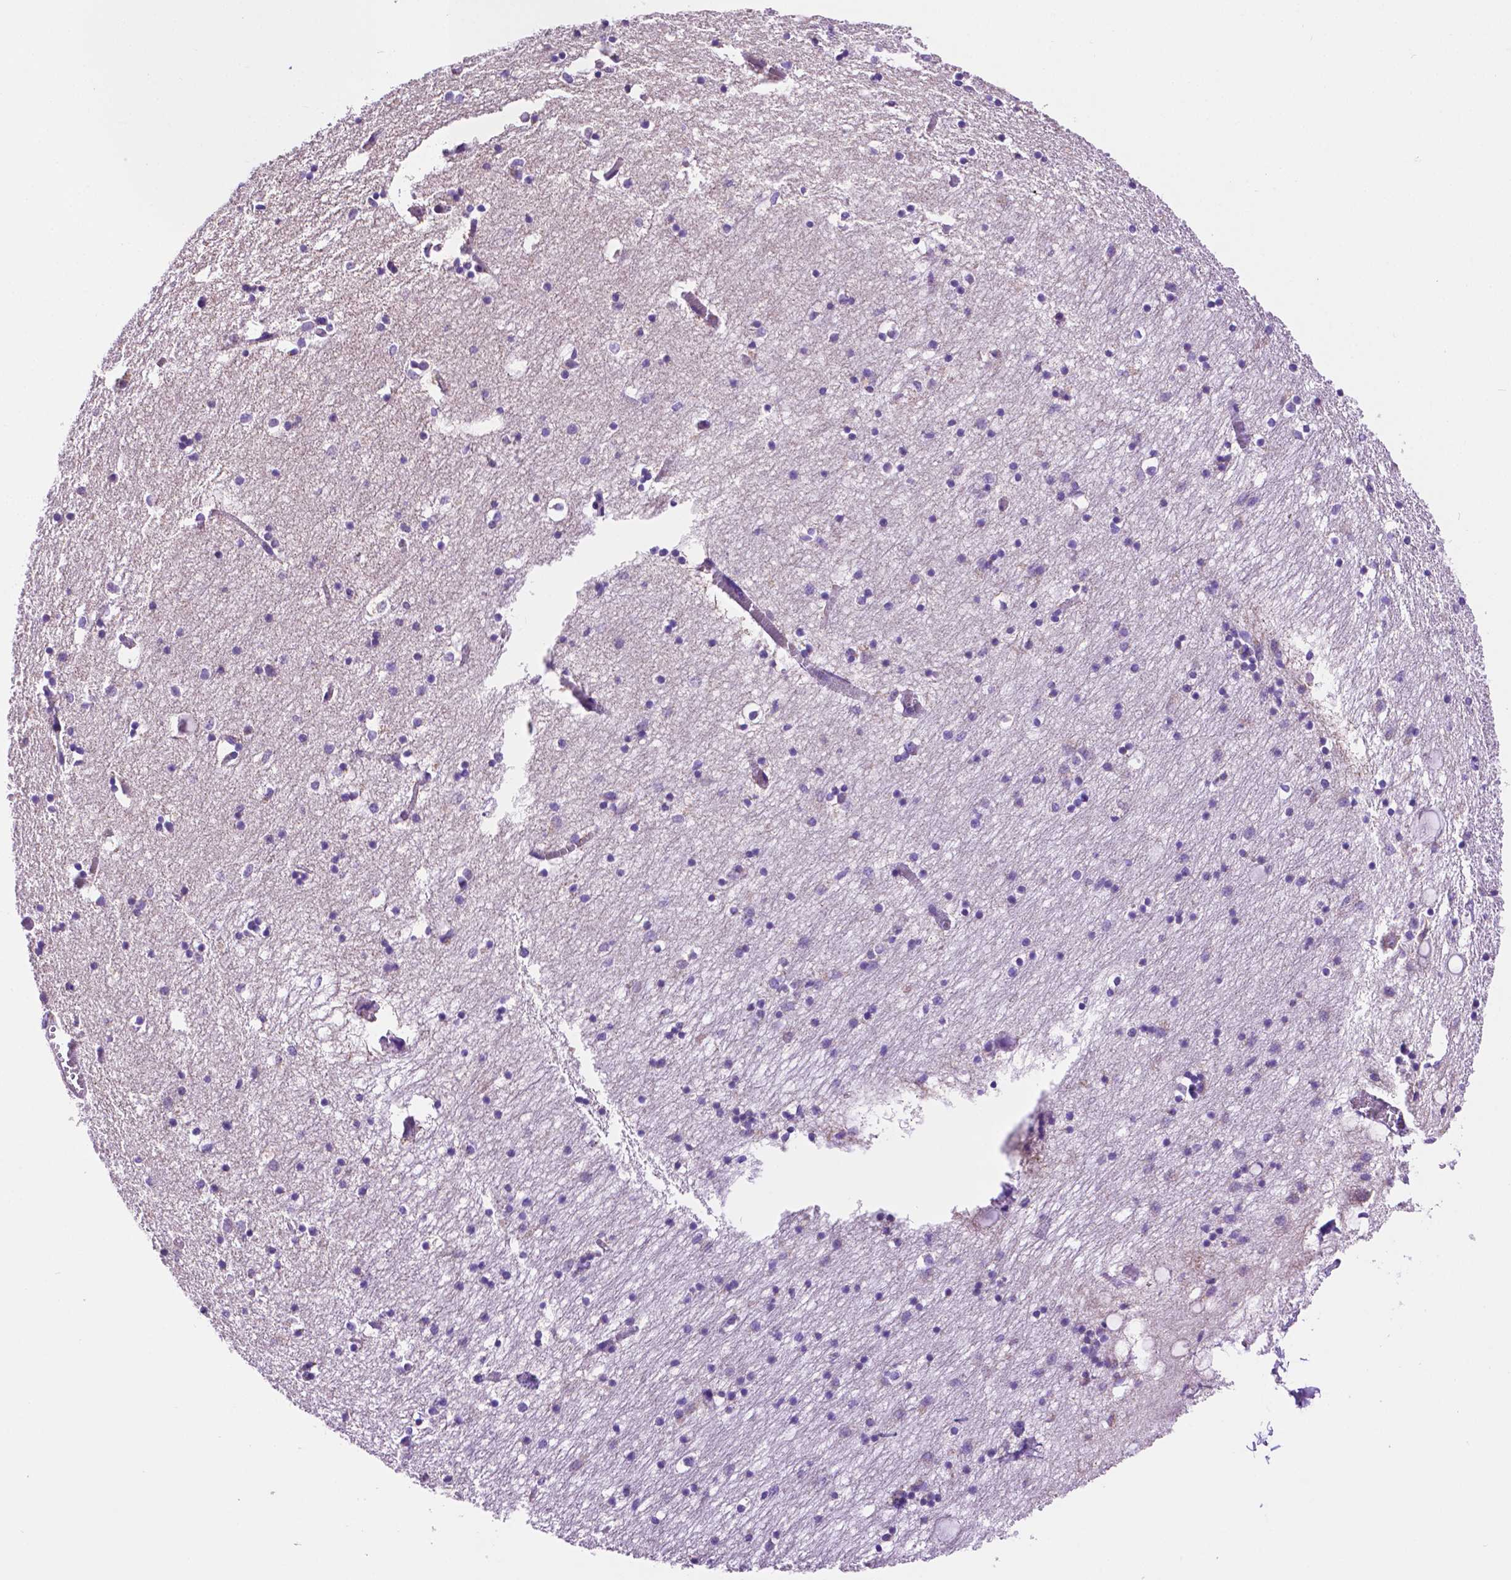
{"staining": {"intensity": "negative", "quantity": "none", "location": "none"}, "tissue": "hippocampus", "cell_type": "Glial cells", "image_type": "normal", "snomed": [{"axis": "morphology", "description": "Normal tissue, NOS"}, {"axis": "topography", "description": "Lateral ventricle wall"}, {"axis": "topography", "description": "Hippocampus"}], "caption": "A high-resolution image shows IHC staining of unremarkable hippocampus, which shows no significant expression in glial cells.", "gene": "GDPD5", "patient": {"sex": "female", "age": 63}}